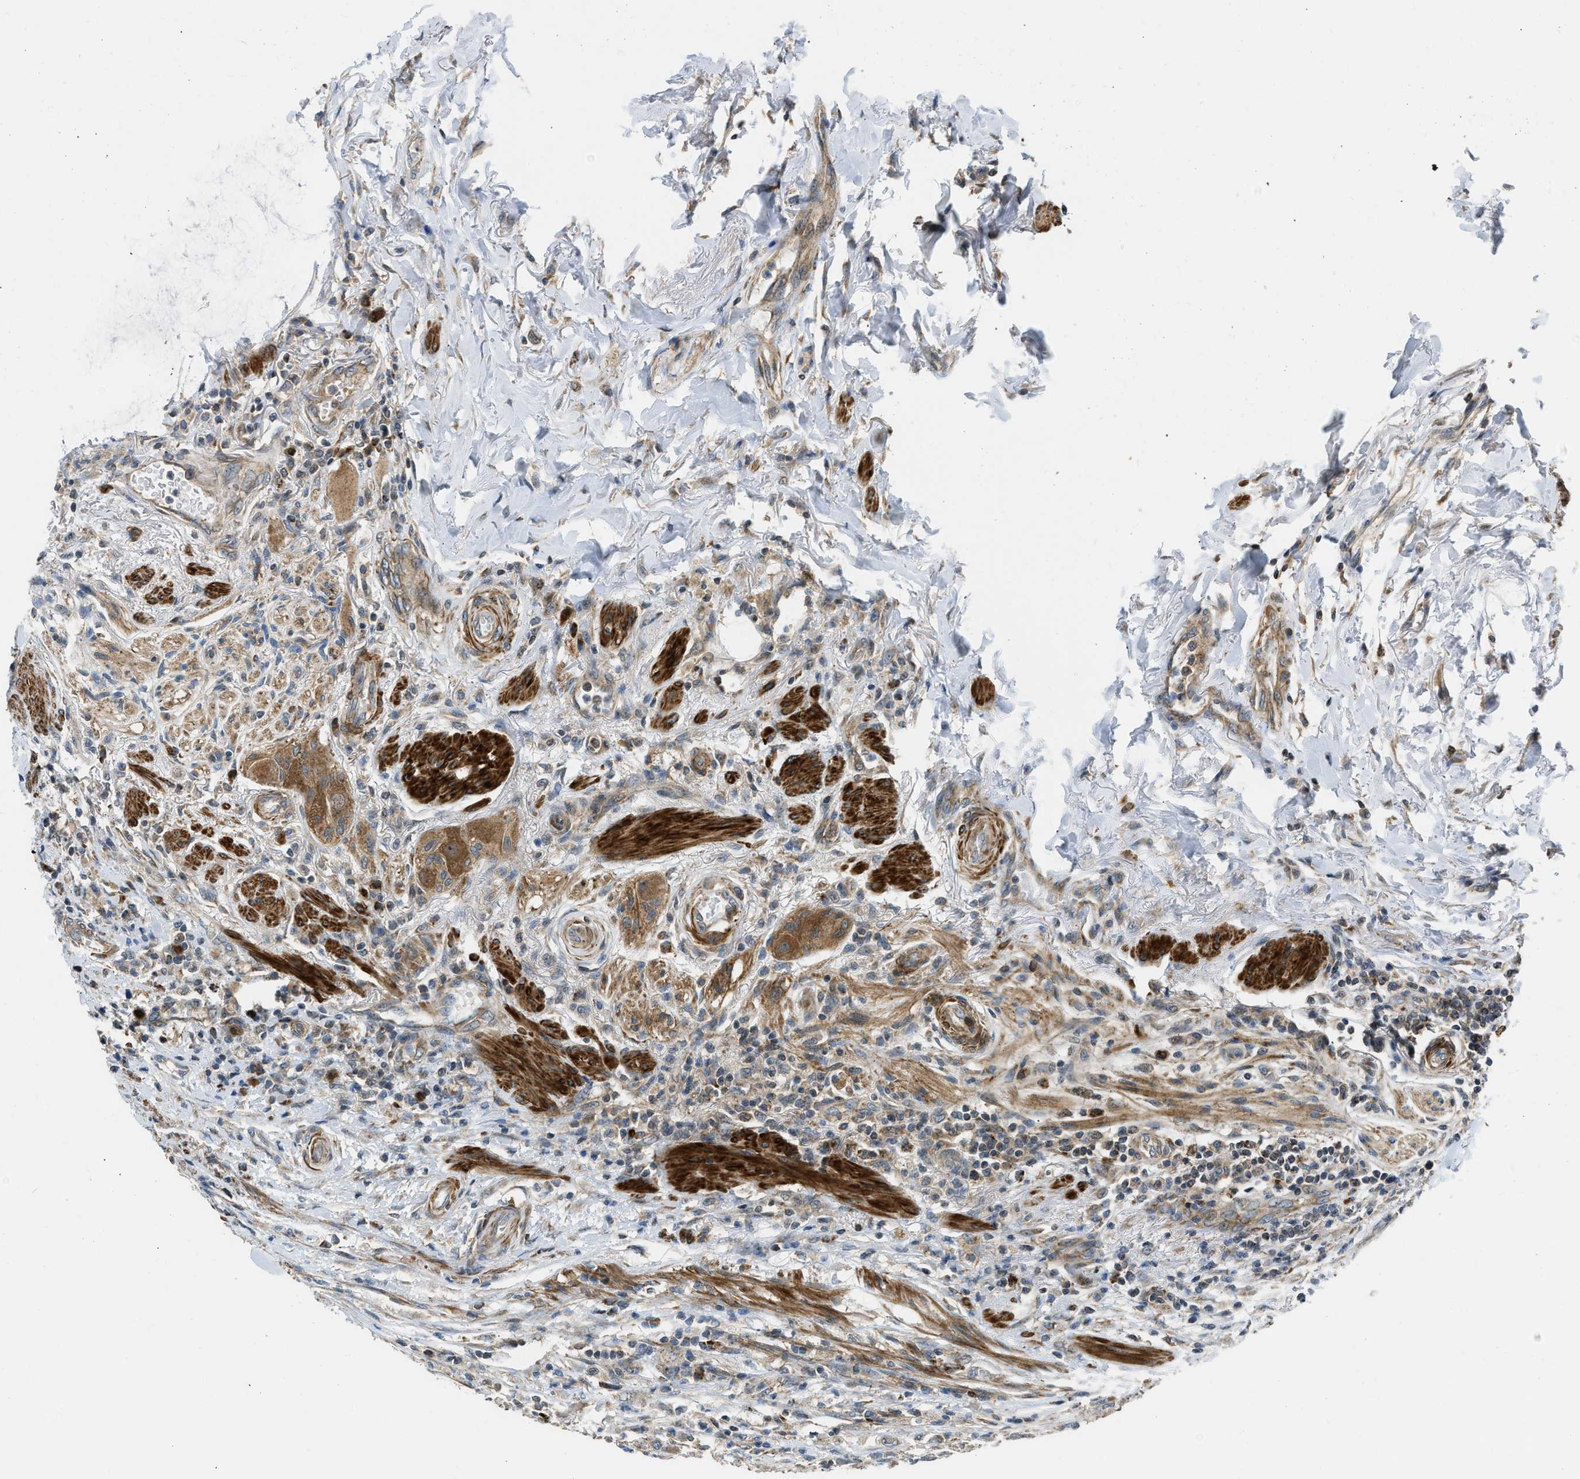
{"staining": {"intensity": "moderate", "quantity": ">75%", "location": "cytoplasmic/membranous"}, "tissue": "colorectal cancer", "cell_type": "Tumor cells", "image_type": "cancer", "snomed": [{"axis": "morphology", "description": "Normal tissue, NOS"}, {"axis": "morphology", "description": "Adenocarcinoma, NOS"}, {"axis": "topography", "description": "Rectum"}, {"axis": "topography", "description": "Peripheral nerve tissue"}], "caption": "DAB (3,3'-diaminobenzidine) immunohistochemical staining of human colorectal cancer (adenocarcinoma) exhibits moderate cytoplasmic/membranous protein expression in approximately >75% of tumor cells. (DAB (3,3'-diaminobenzidine) IHC, brown staining for protein, blue staining for nuclei).", "gene": "SESN2", "patient": {"sex": "male", "age": 92}}